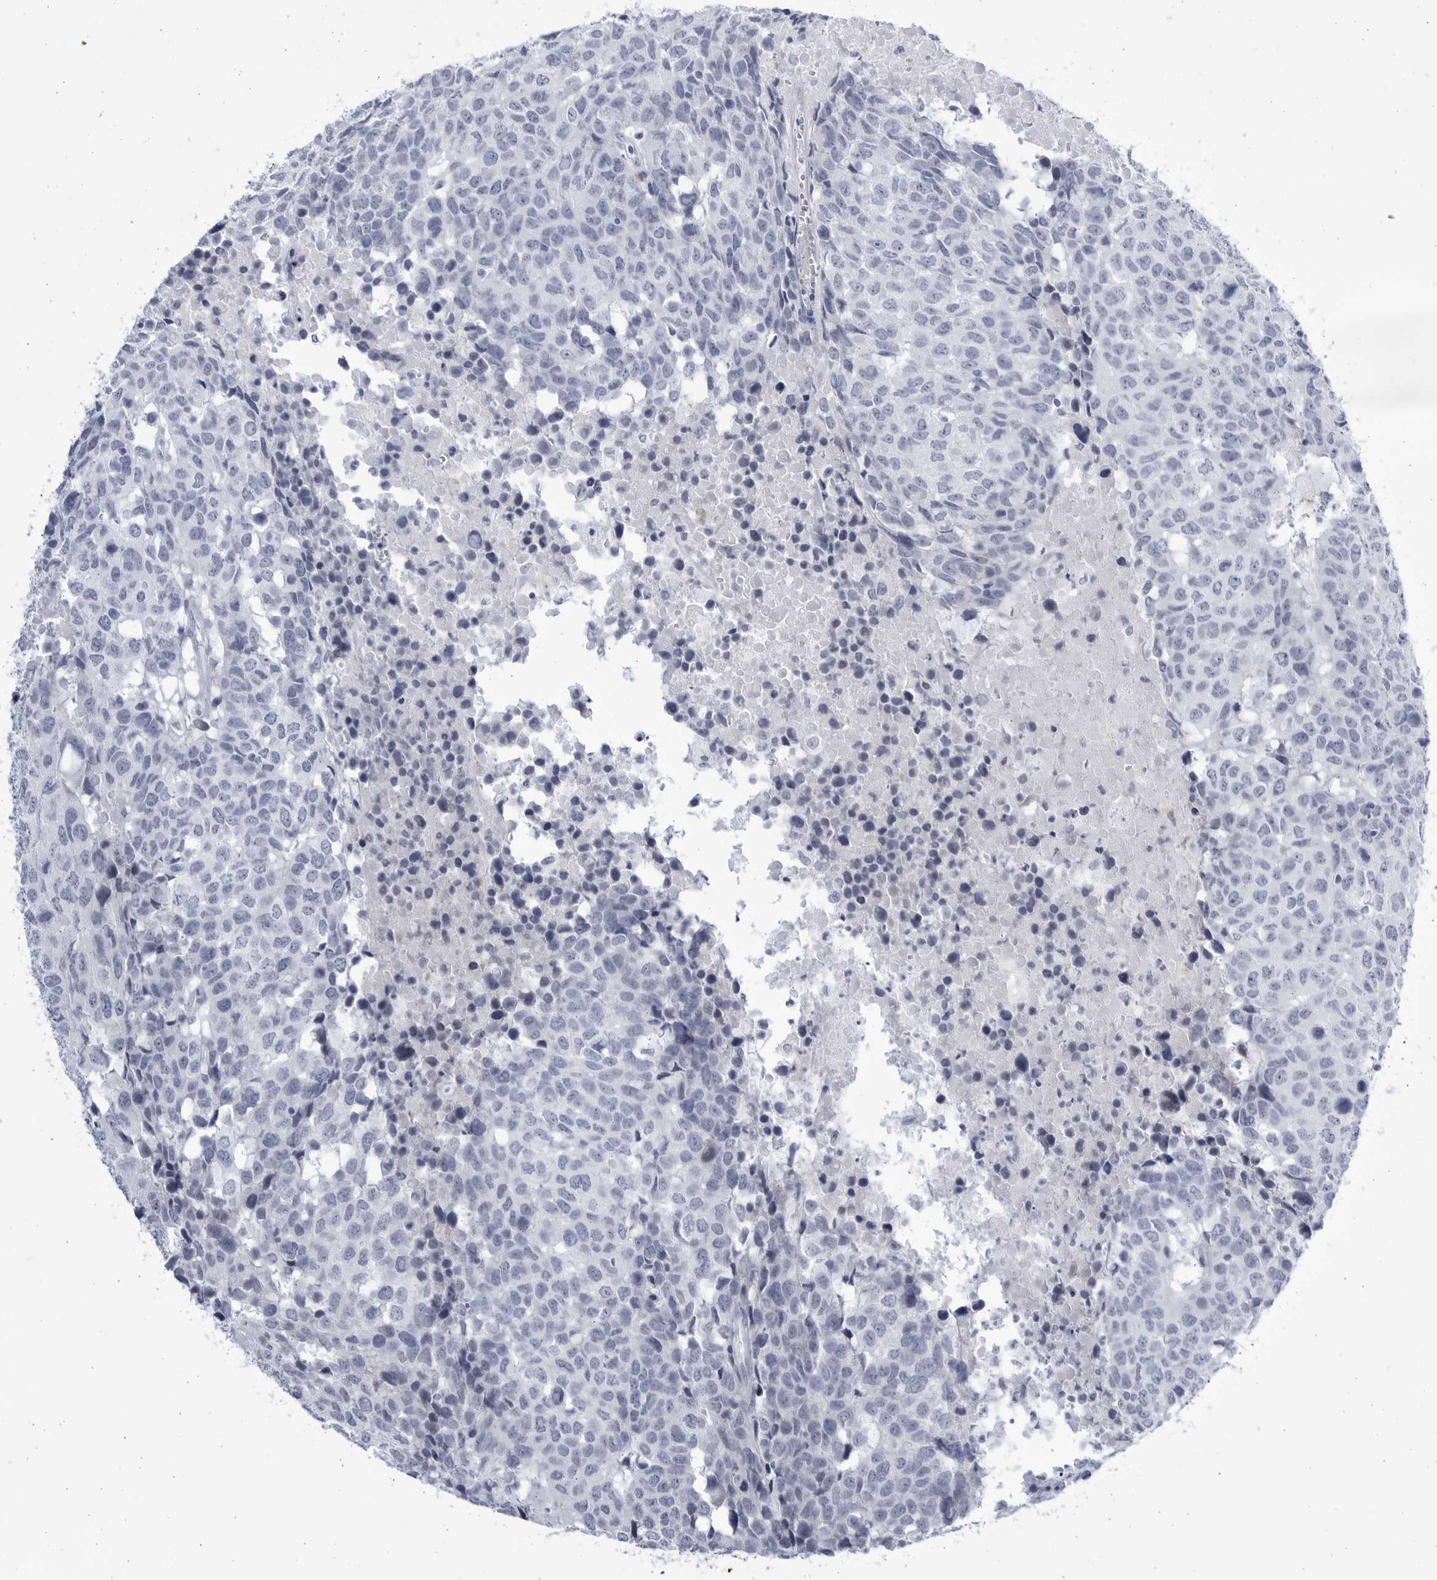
{"staining": {"intensity": "negative", "quantity": "none", "location": "none"}, "tissue": "head and neck cancer", "cell_type": "Tumor cells", "image_type": "cancer", "snomed": [{"axis": "morphology", "description": "Squamous cell carcinoma, NOS"}, {"axis": "topography", "description": "Head-Neck"}], "caption": "A high-resolution histopathology image shows immunohistochemistry staining of squamous cell carcinoma (head and neck), which displays no significant positivity in tumor cells.", "gene": "CCDC181", "patient": {"sex": "male", "age": 66}}